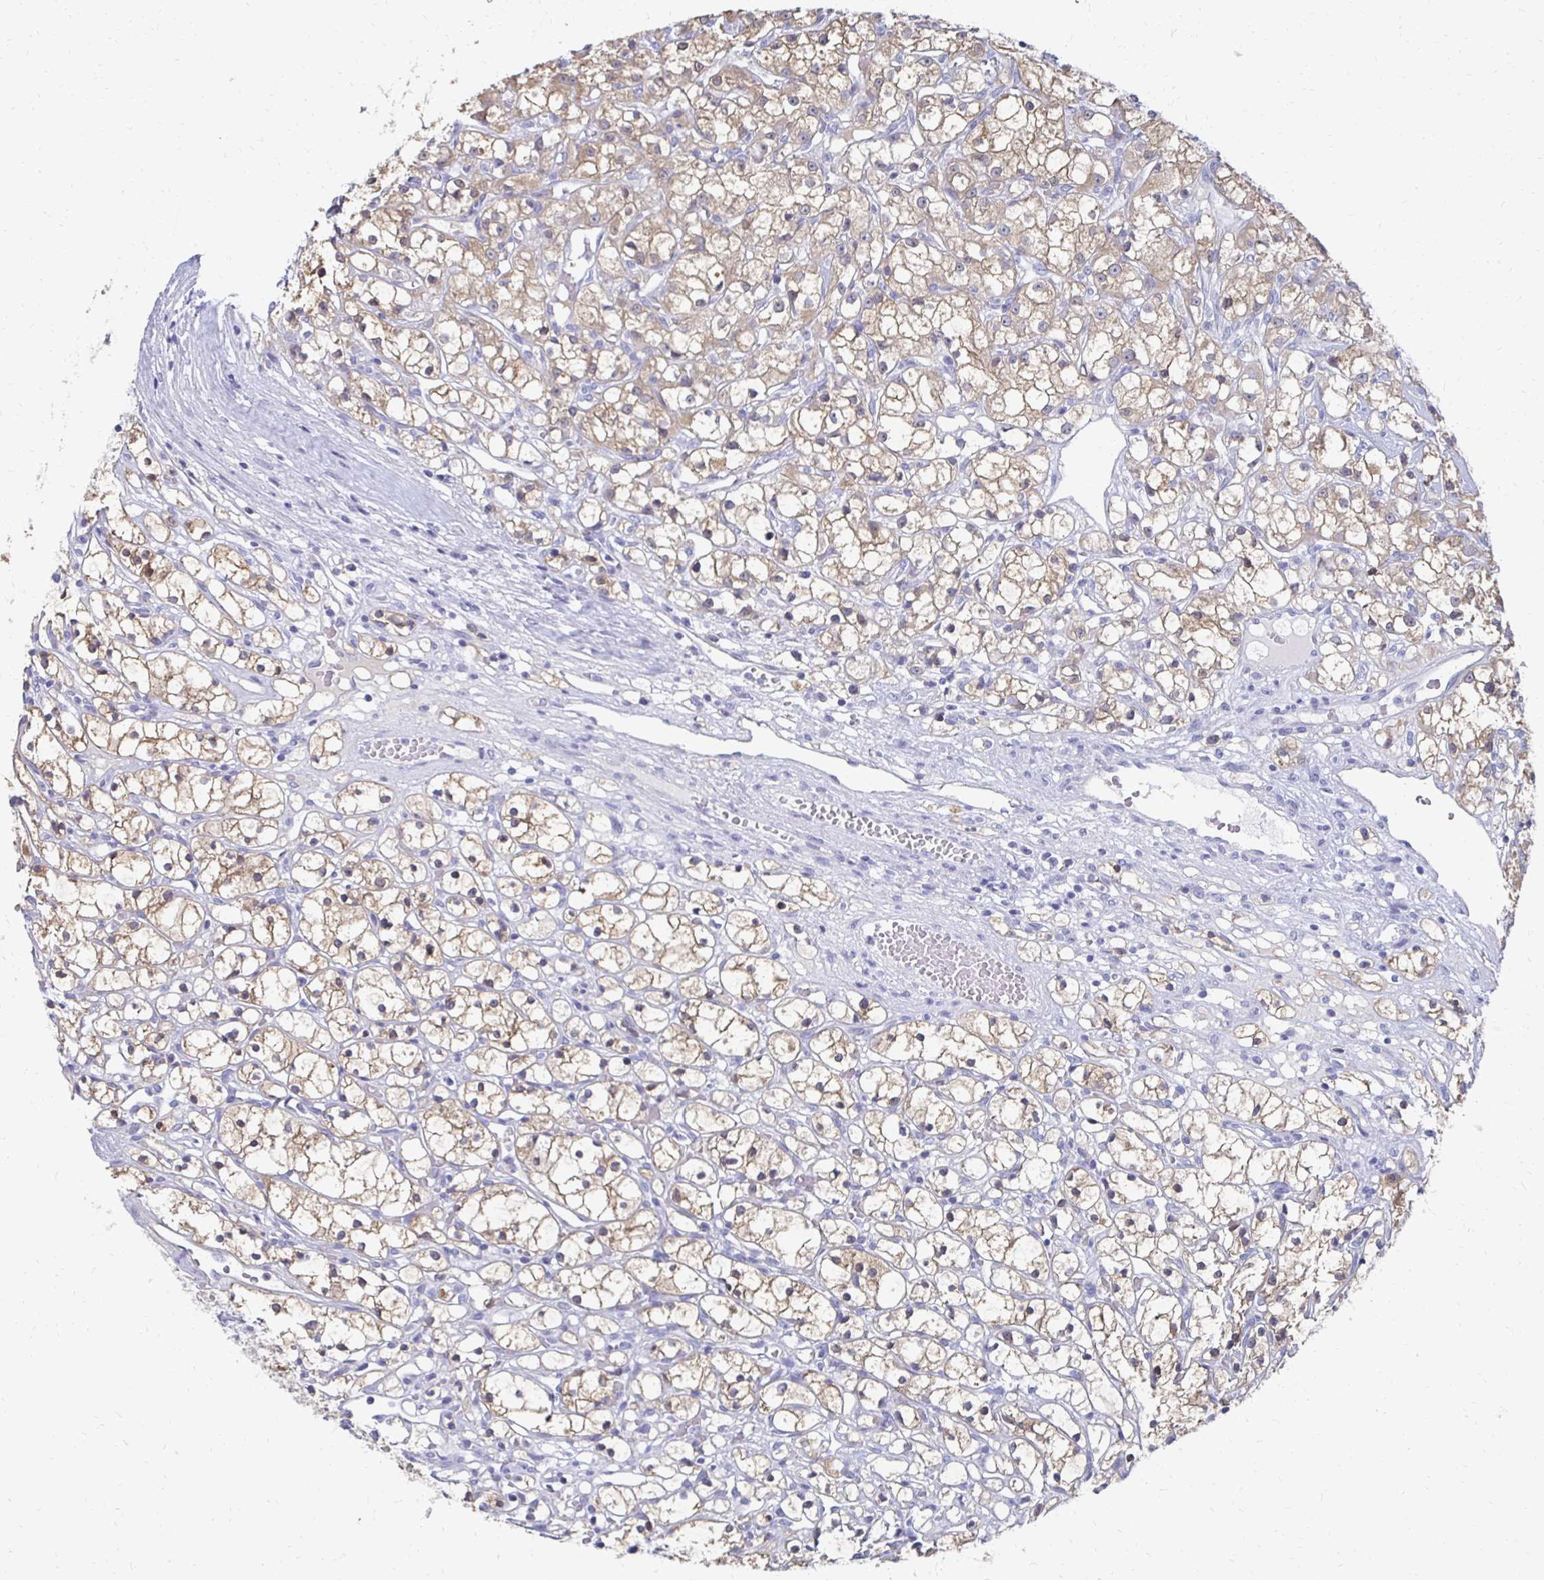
{"staining": {"intensity": "weak", "quantity": ">75%", "location": "cytoplasmic/membranous"}, "tissue": "renal cancer", "cell_type": "Tumor cells", "image_type": "cancer", "snomed": [{"axis": "morphology", "description": "Adenocarcinoma, NOS"}, {"axis": "topography", "description": "Kidney"}], "caption": "This micrograph reveals renal cancer (adenocarcinoma) stained with immunohistochemistry (IHC) to label a protein in brown. The cytoplasmic/membranous of tumor cells show weak positivity for the protein. Nuclei are counter-stained blue.", "gene": "SYCP3", "patient": {"sex": "female", "age": 59}}